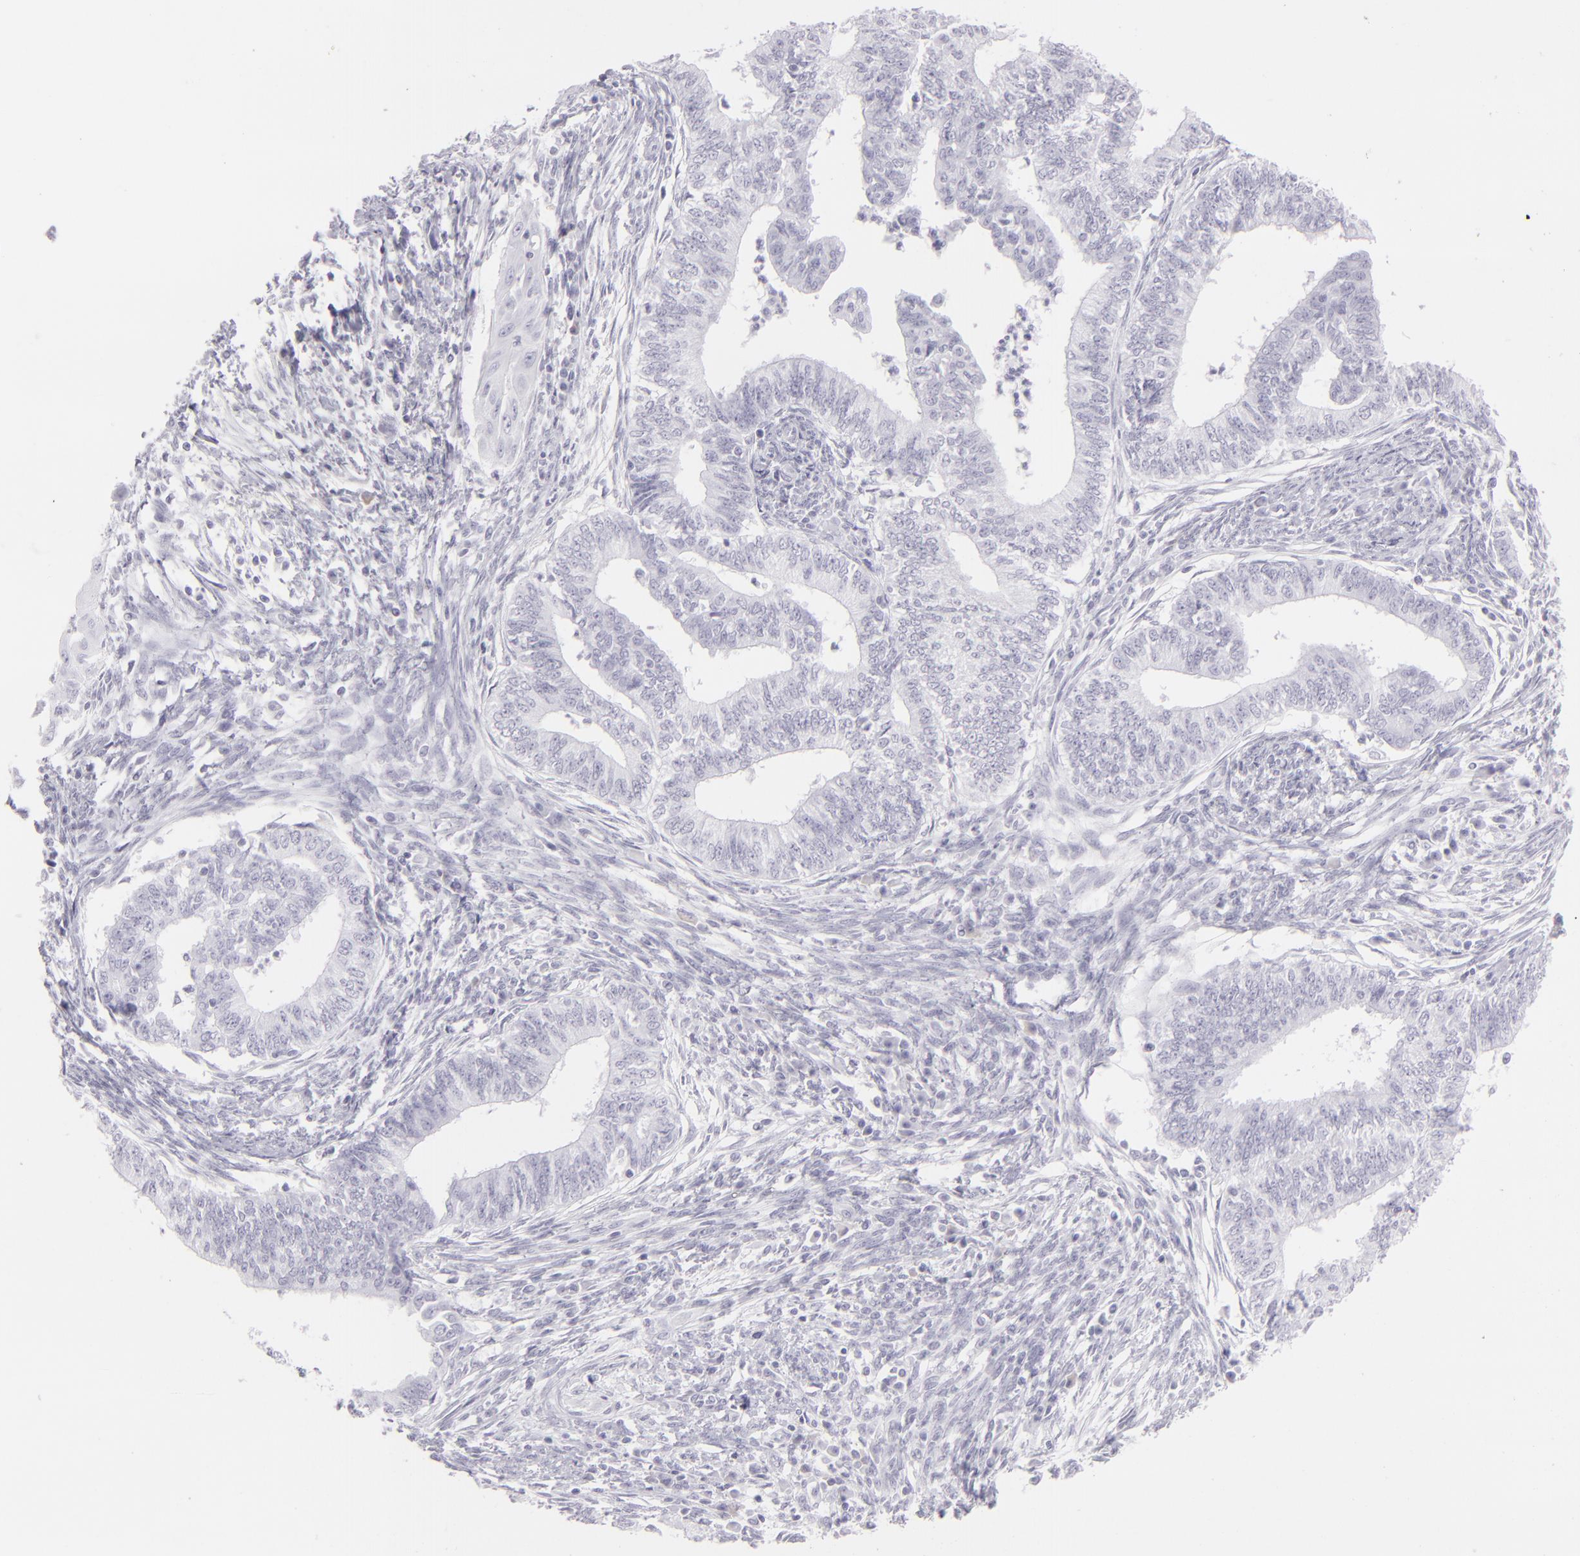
{"staining": {"intensity": "negative", "quantity": "none", "location": "none"}, "tissue": "endometrial cancer", "cell_type": "Tumor cells", "image_type": "cancer", "snomed": [{"axis": "morphology", "description": "Adenocarcinoma, NOS"}, {"axis": "topography", "description": "Endometrium"}], "caption": "An IHC micrograph of adenocarcinoma (endometrial) is shown. There is no staining in tumor cells of adenocarcinoma (endometrial).", "gene": "FLG", "patient": {"sex": "female", "age": 66}}